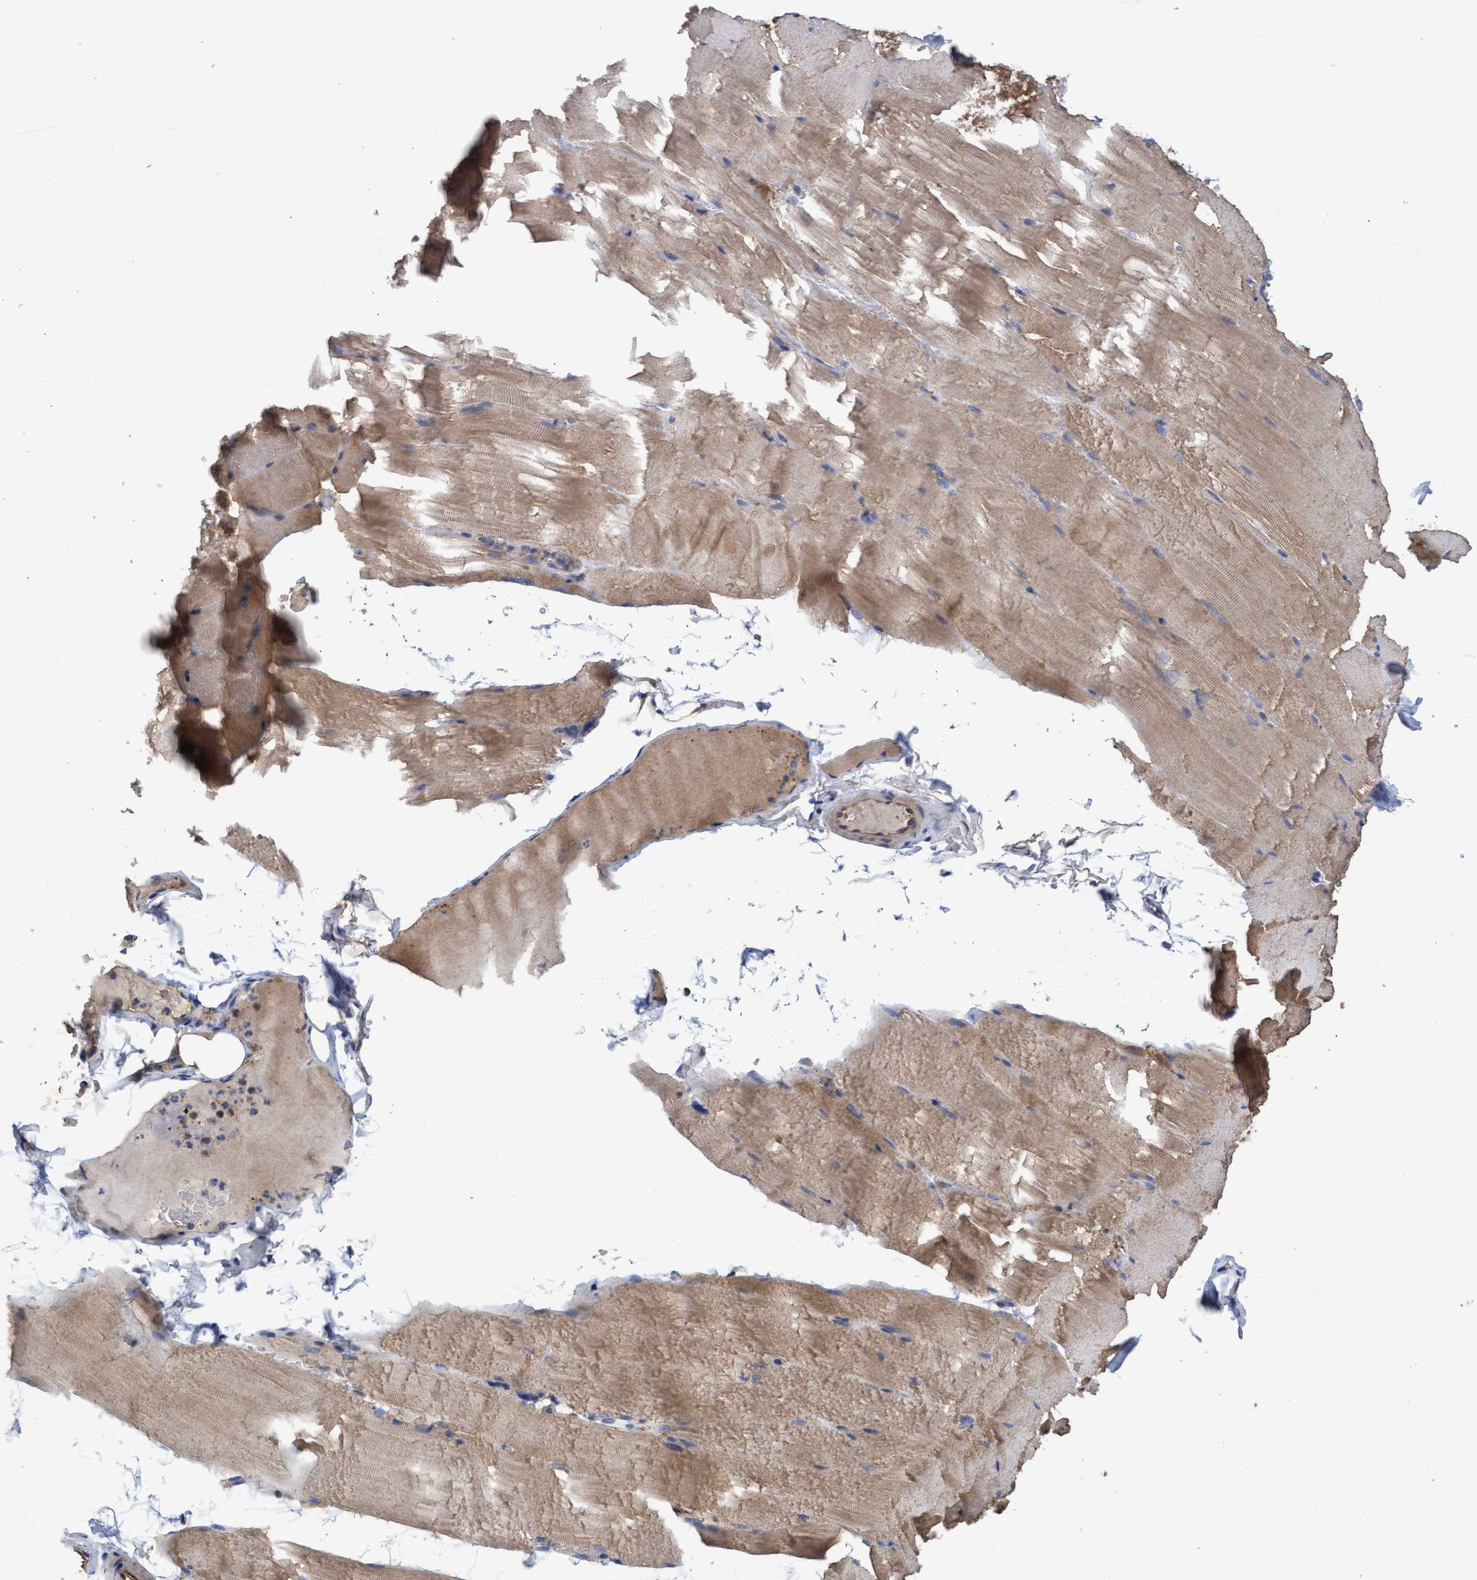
{"staining": {"intensity": "weak", "quantity": ">75%", "location": "cytoplasmic/membranous"}, "tissue": "skeletal muscle", "cell_type": "Myocytes", "image_type": "normal", "snomed": [{"axis": "morphology", "description": "Normal tissue, NOS"}, {"axis": "topography", "description": "Skeletal muscle"}, {"axis": "topography", "description": "Parathyroid gland"}], "caption": "IHC photomicrograph of normal skeletal muscle: human skeletal muscle stained using immunohistochemistry (IHC) displays low levels of weak protein expression localized specifically in the cytoplasmic/membranous of myocytes, appearing as a cytoplasmic/membranous brown color.", "gene": "MRPL38", "patient": {"sex": "female", "age": 37}}